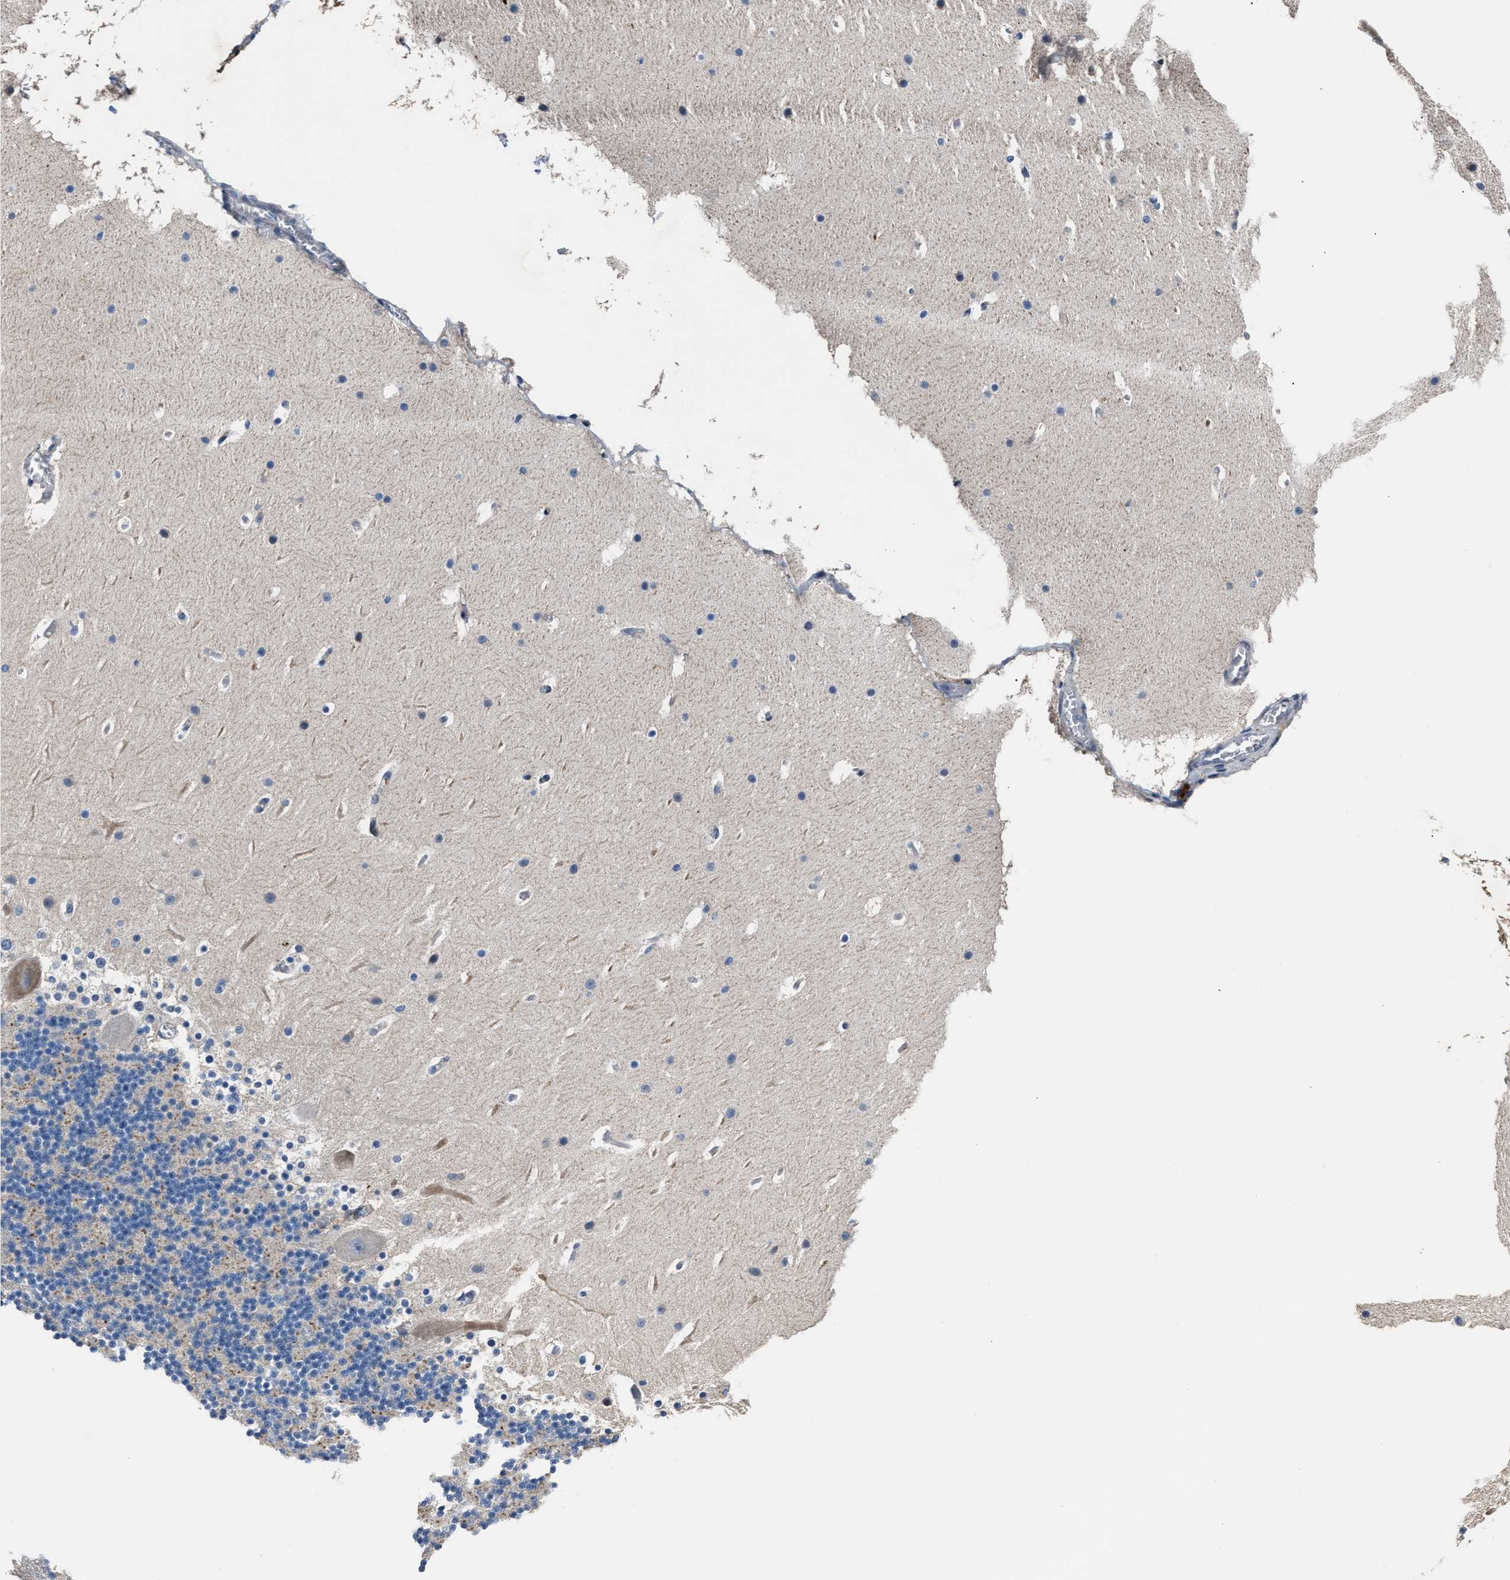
{"staining": {"intensity": "weak", "quantity": "25%-75%", "location": "cytoplasmic/membranous"}, "tissue": "cerebellum", "cell_type": "Cells in granular layer", "image_type": "normal", "snomed": [{"axis": "morphology", "description": "Normal tissue, NOS"}, {"axis": "topography", "description": "Cerebellum"}], "caption": "Immunohistochemical staining of unremarkable human cerebellum exhibits 25%-75% levels of weak cytoplasmic/membranous protein expression in about 25%-75% of cells in granular layer. (Brightfield microscopy of DAB IHC at high magnification).", "gene": "DNAJC24", "patient": {"sex": "male", "age": 45}}